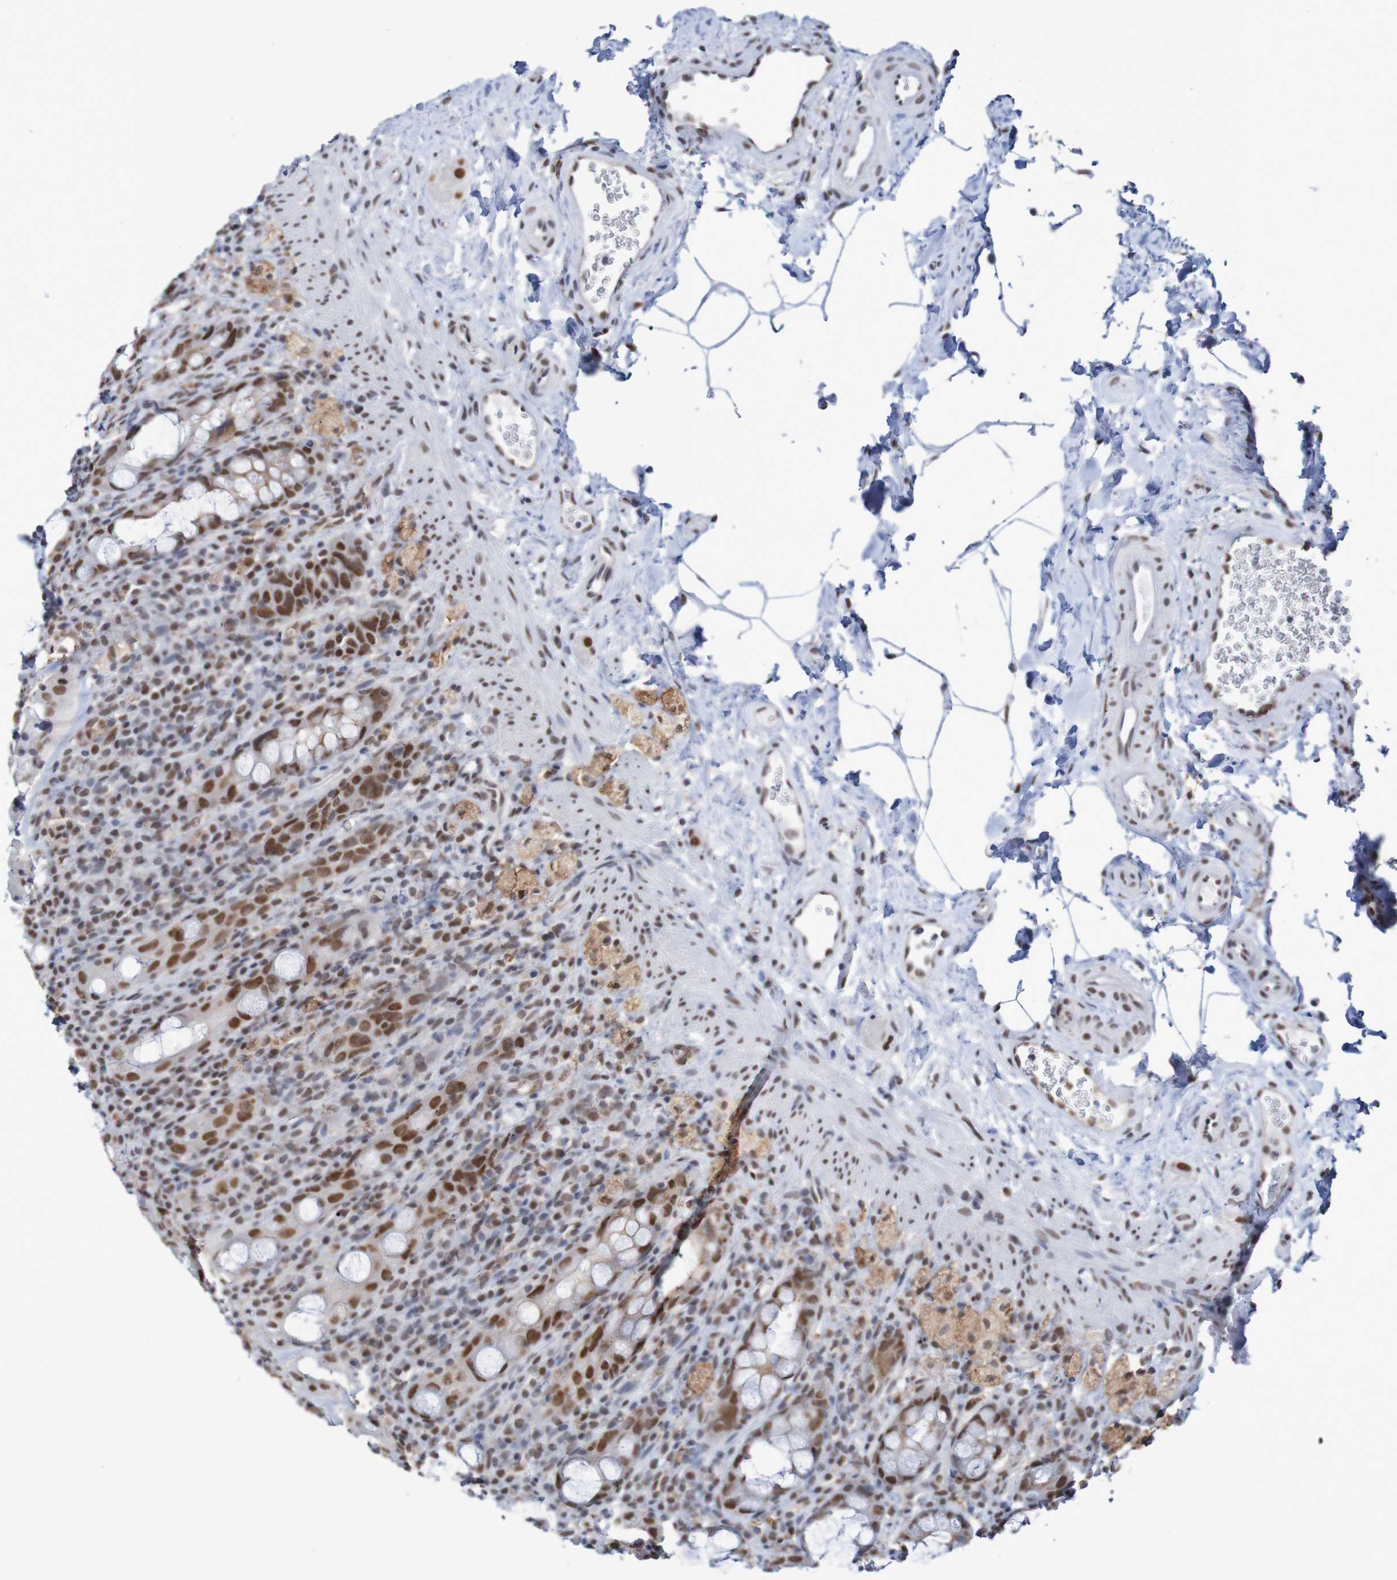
{"staining": {"intensity": "strong", "quantity": ">75%", "location": "nuclear"}, "tissue": "rectum", "cell_type": "Glandular cells", "image_type": "normal", "snomed": [{"axis": "morphology", "description": "Normal tissue, NOS"}, {"axis": "topography", "description": "Rectum"}], "caption": "This histopathology image displays immunohistochemistry staining of benign human rectum, with high strong nuclear expression in about >75% of glandular cells.", "gene": "MRTFB", "patient": {"sex": "male", "age": 44}}